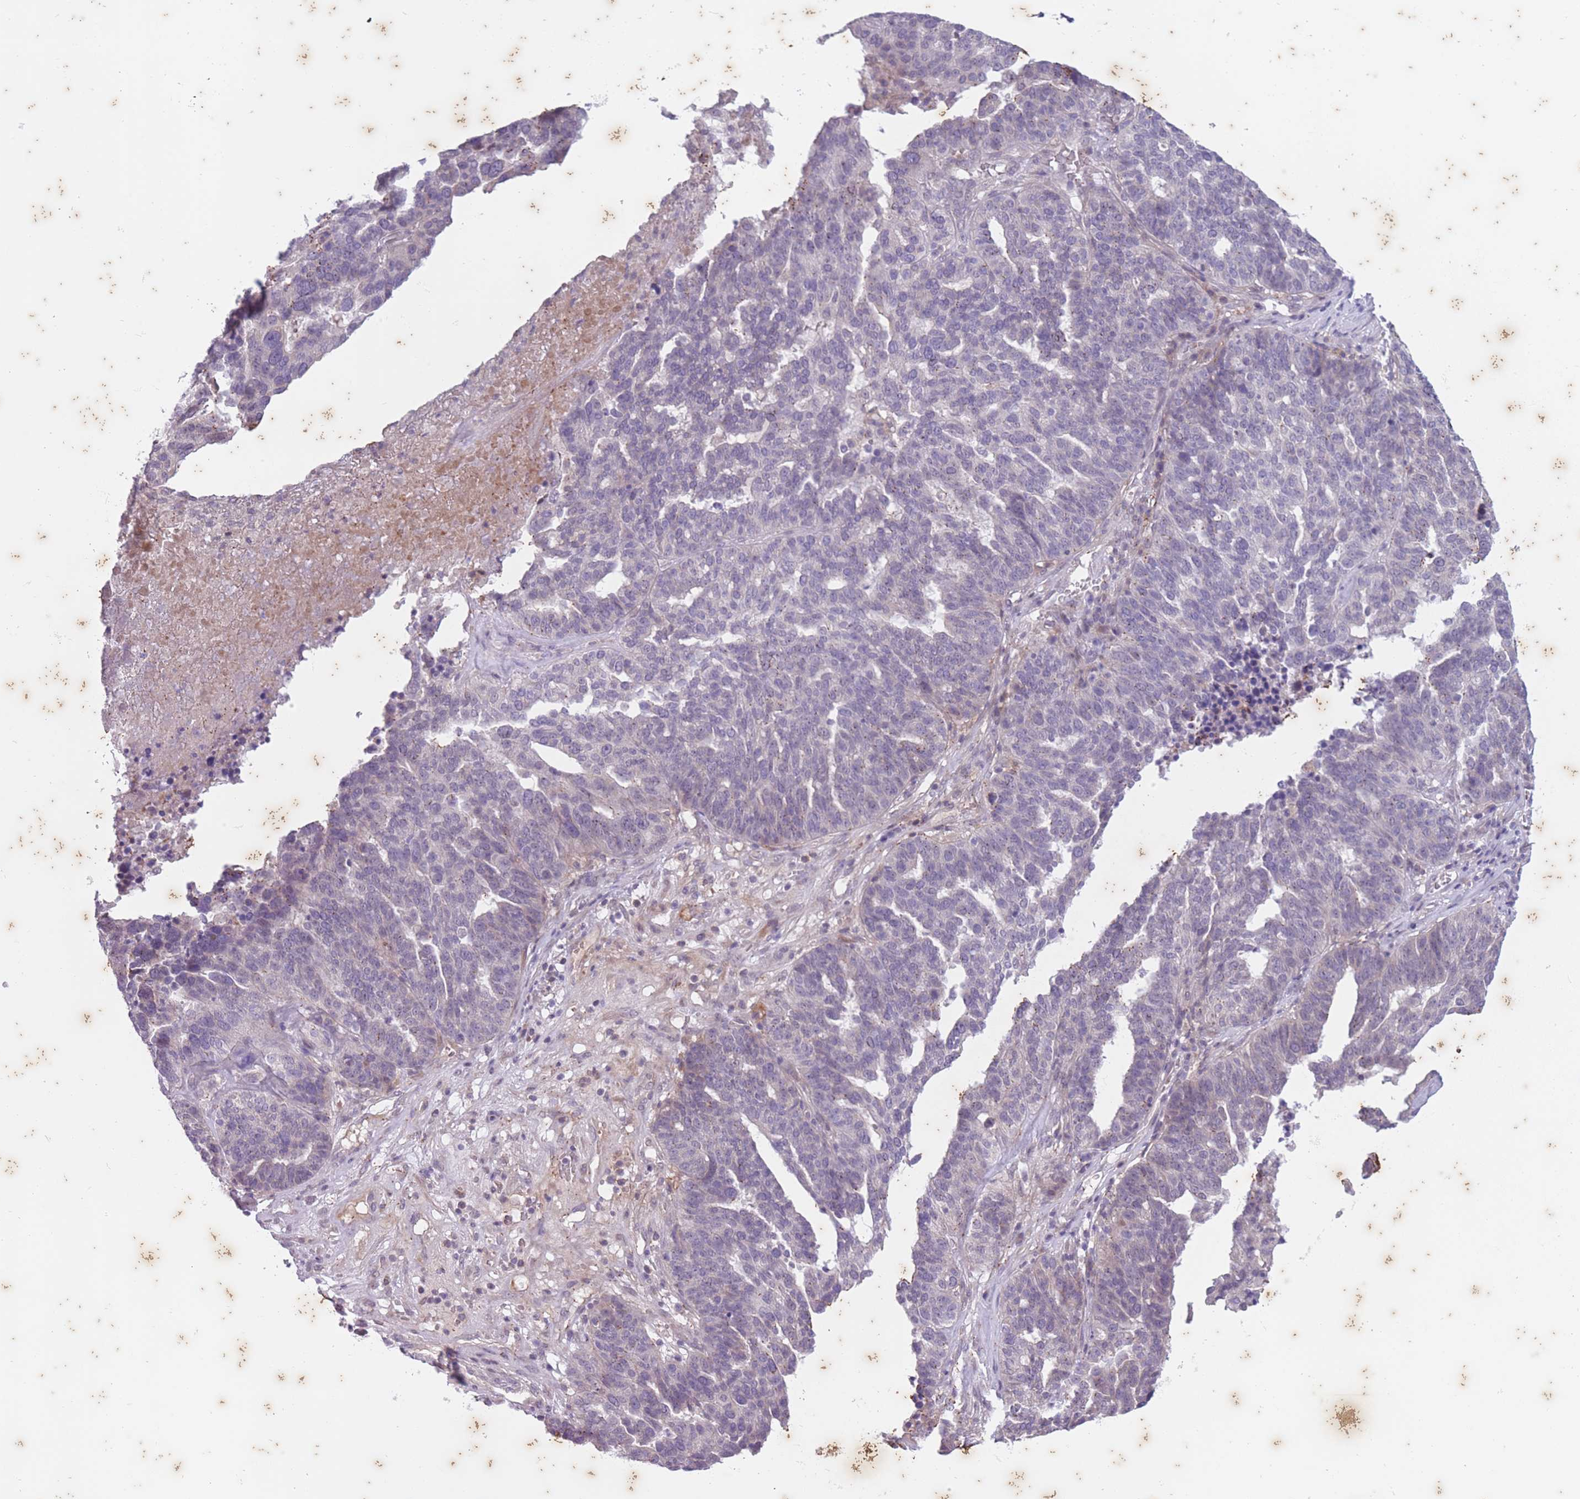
{"staining": {"intensity": "negative", "quantity": "none", "location": "none"}, "tissue": "ovarian cancer", "cell_type": "Tumor cells", "image_type": "cancer", "snomed": [{"axis": "morphology", "description": "Cystadenocarcinoma, serous, NOS"}, {"axis": "topography", "description": "Ovary"}], "caption": "The IHC histopathology image has no significant staining in tumor cells of serous cystadenocarcinoma (ovarian) tissue.", "gene": "ARPIN", "patient": {"sex": "female", "age": 59}}